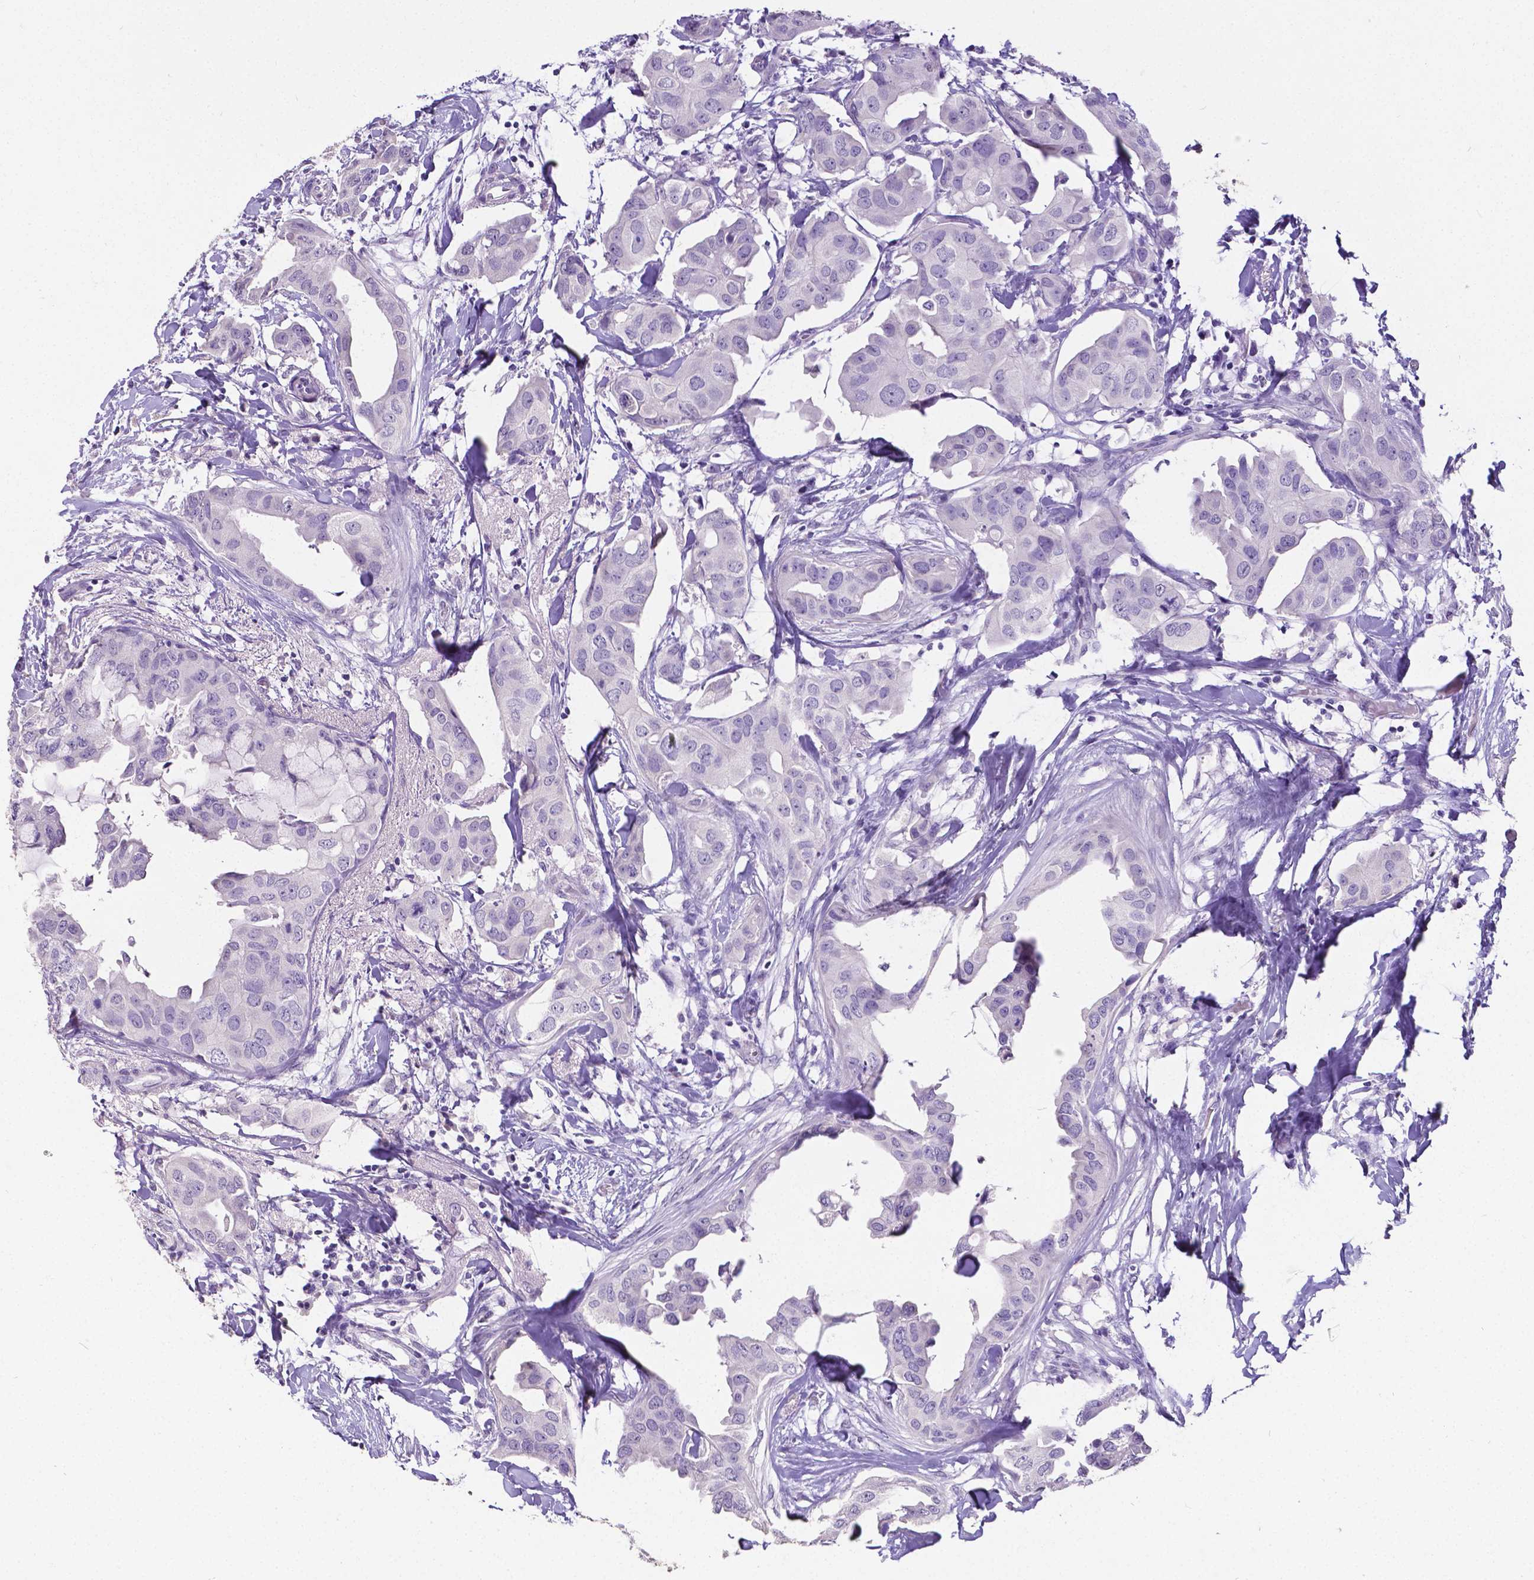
{"staining": {"intensity": "negative", "quantity": "none", "location": "none"}, "tissue": "breast cancer", "cell_type": "Tumor cells", "image_type": "cancer", "snomed": [{"axis": "morphology", "description": "Normal tissue, NOS"}, {"axis": "morphology", "description": "Duct carcinoma"}, {"axis": "topography", "description": "Breast"}], "caption": "The photomicrograph shows no staining of tumor cells in breast cancer (intraductal carcinoma).", "gene": "SATB2", "patient": {"sex": "female", "age": 40}}